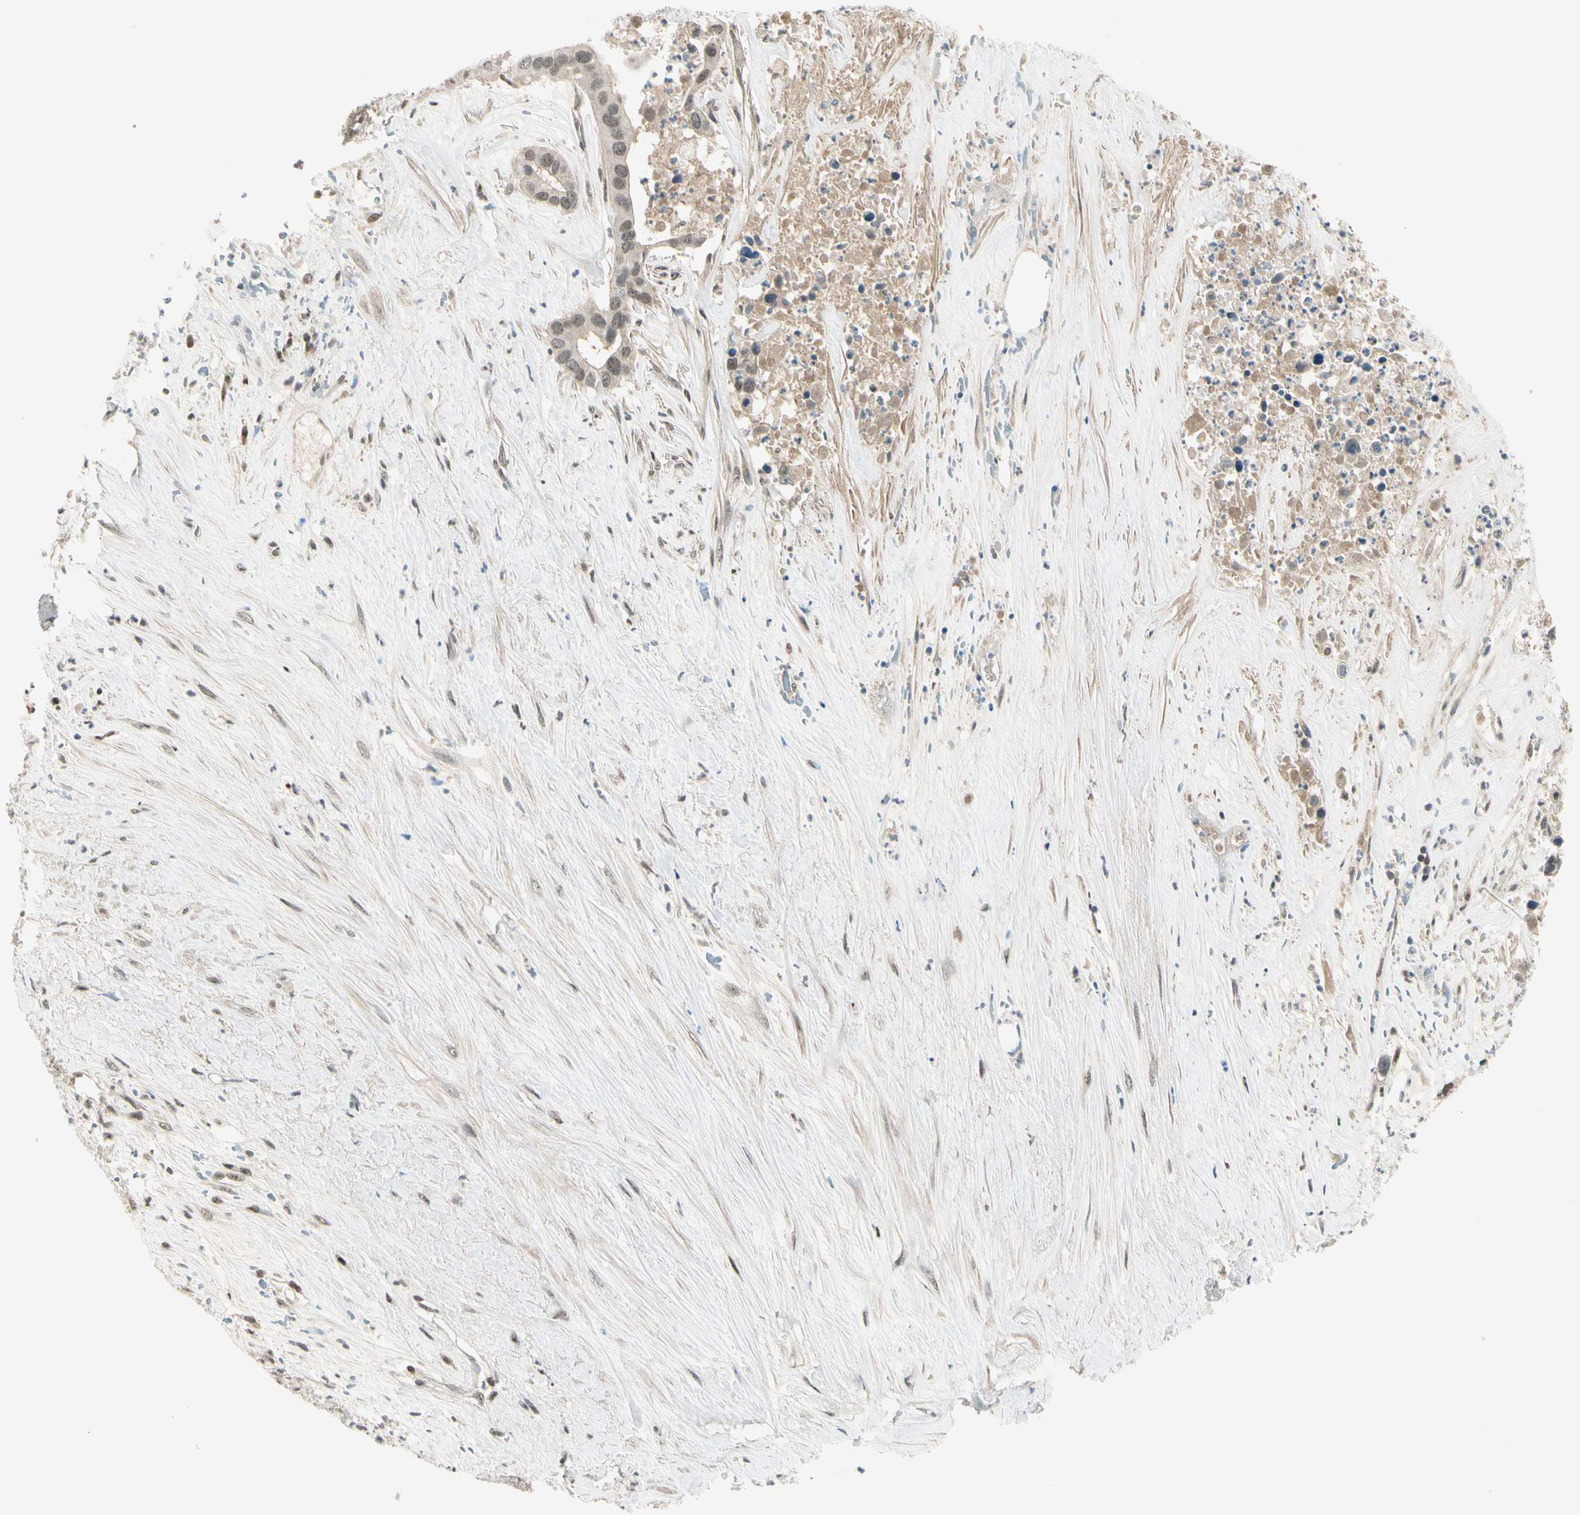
{"staining": {"intensity": "moderate", "quantity": ">75%", "location": "nuclear"}, "tissue": "liver cancer", "cell_type": "Tumor cells", "image_type": "cancer", "snomed": [{"axis": "morphology", "description": "Cholangiocarcinoma"}, {"axis": "topography", "description": "Liver"}], "caption": "Immunohistochemical staining of human cholangiocarcinoma (liver) demonstrates medium levels of moderate nuclear protein expression in about >75% of tumor cells.", "gene": "GTF3A", "patient": {"sex": "female", "age": 65}}